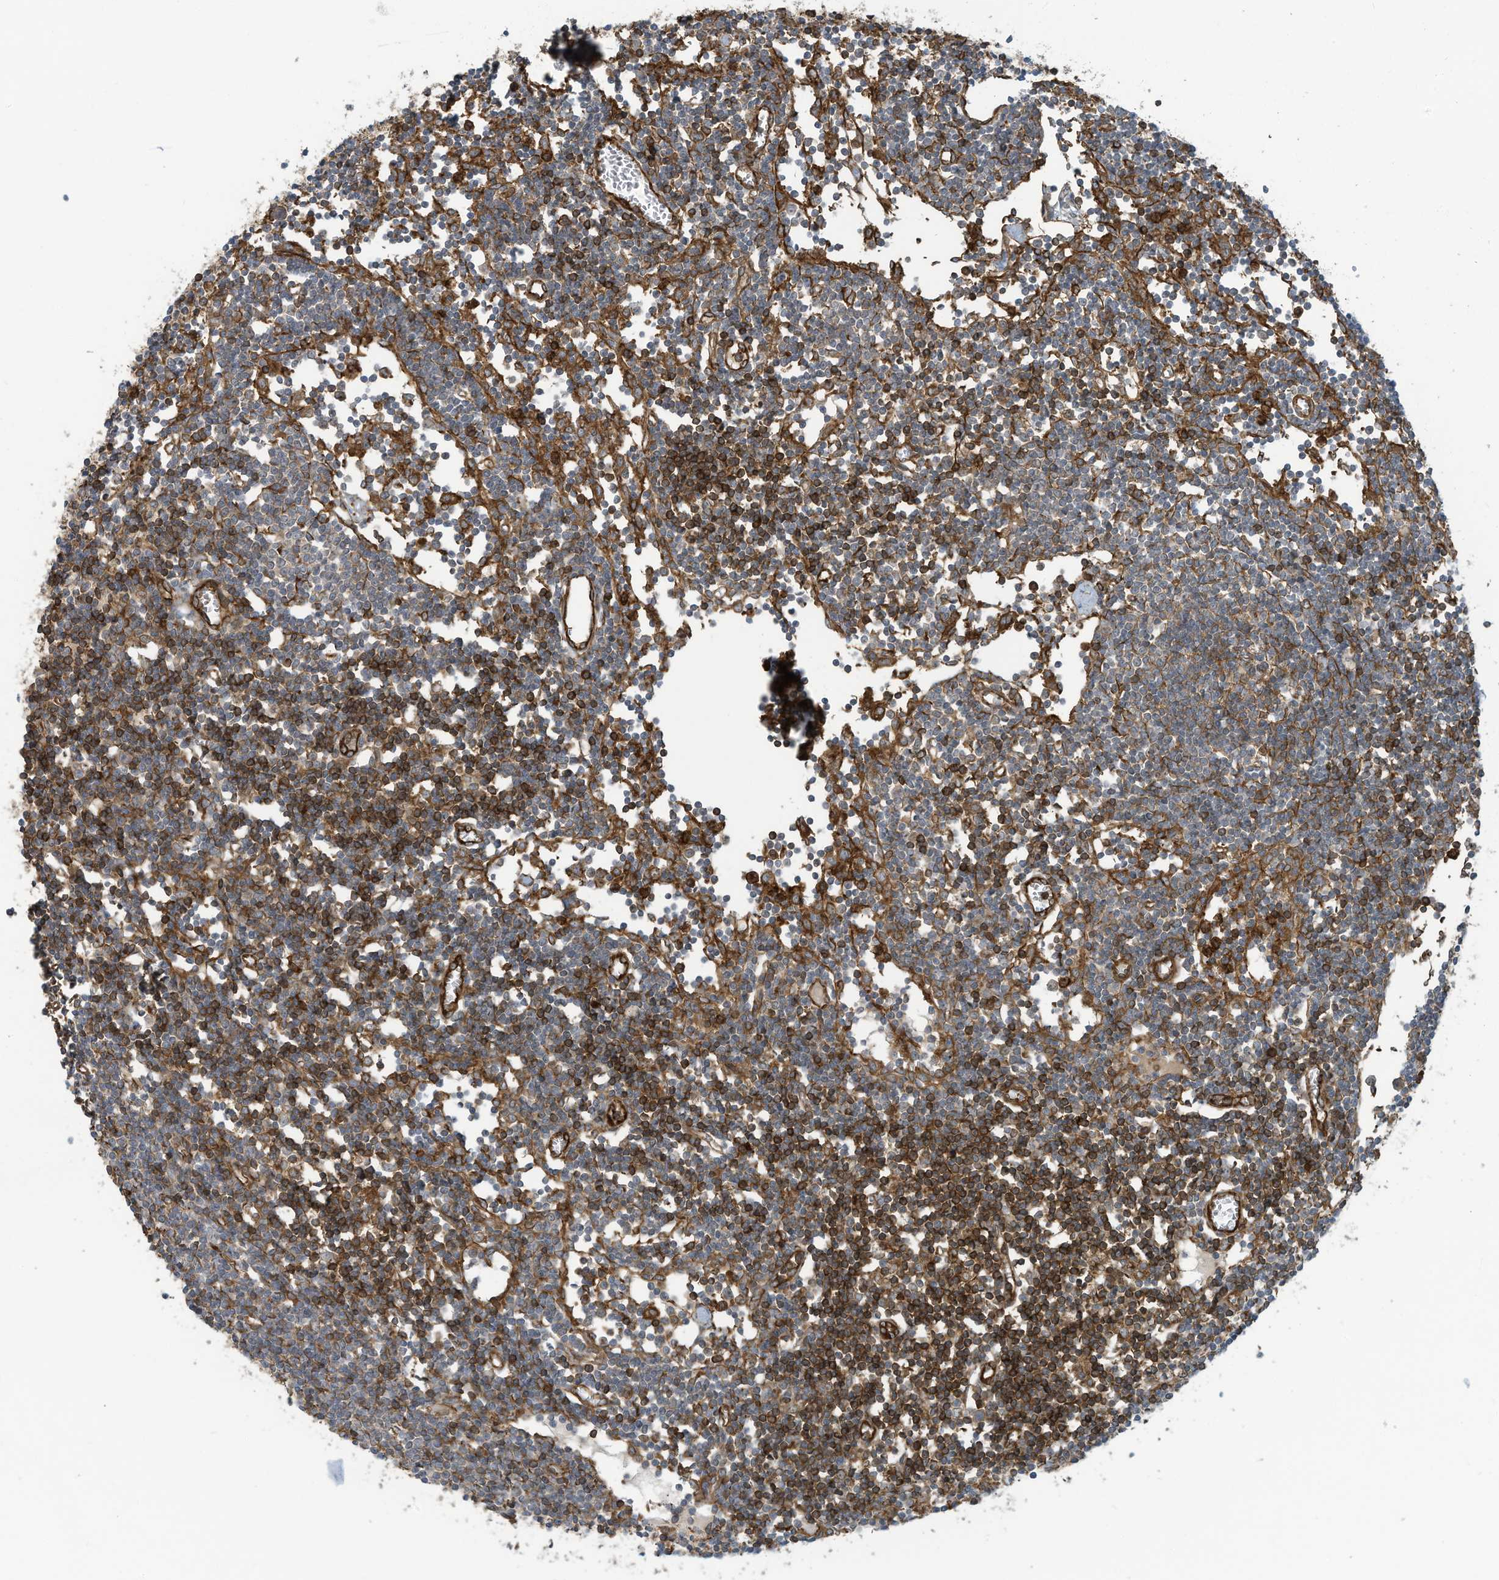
{"staining": {"intensity": "moderate", "quantity": "<25%", "location": "cytoplasmic/membranous"}, "tissue": "lymph node", "cell_type": "Germinal center cells", "image_type": "normal", "snomed": [{"axis": "morphology", "description": "Normal tissue, NOS"}, {"axis": "topography", "description": "Lymph node"}], "caption": "This is a histology image of IHC staining of benign lymph node, which shows moderate positivity in the cytoplasmic/membranous of germinal center cells.", "gene": "SLC9A2", "patient": {"sex": "female", "age": 11}}